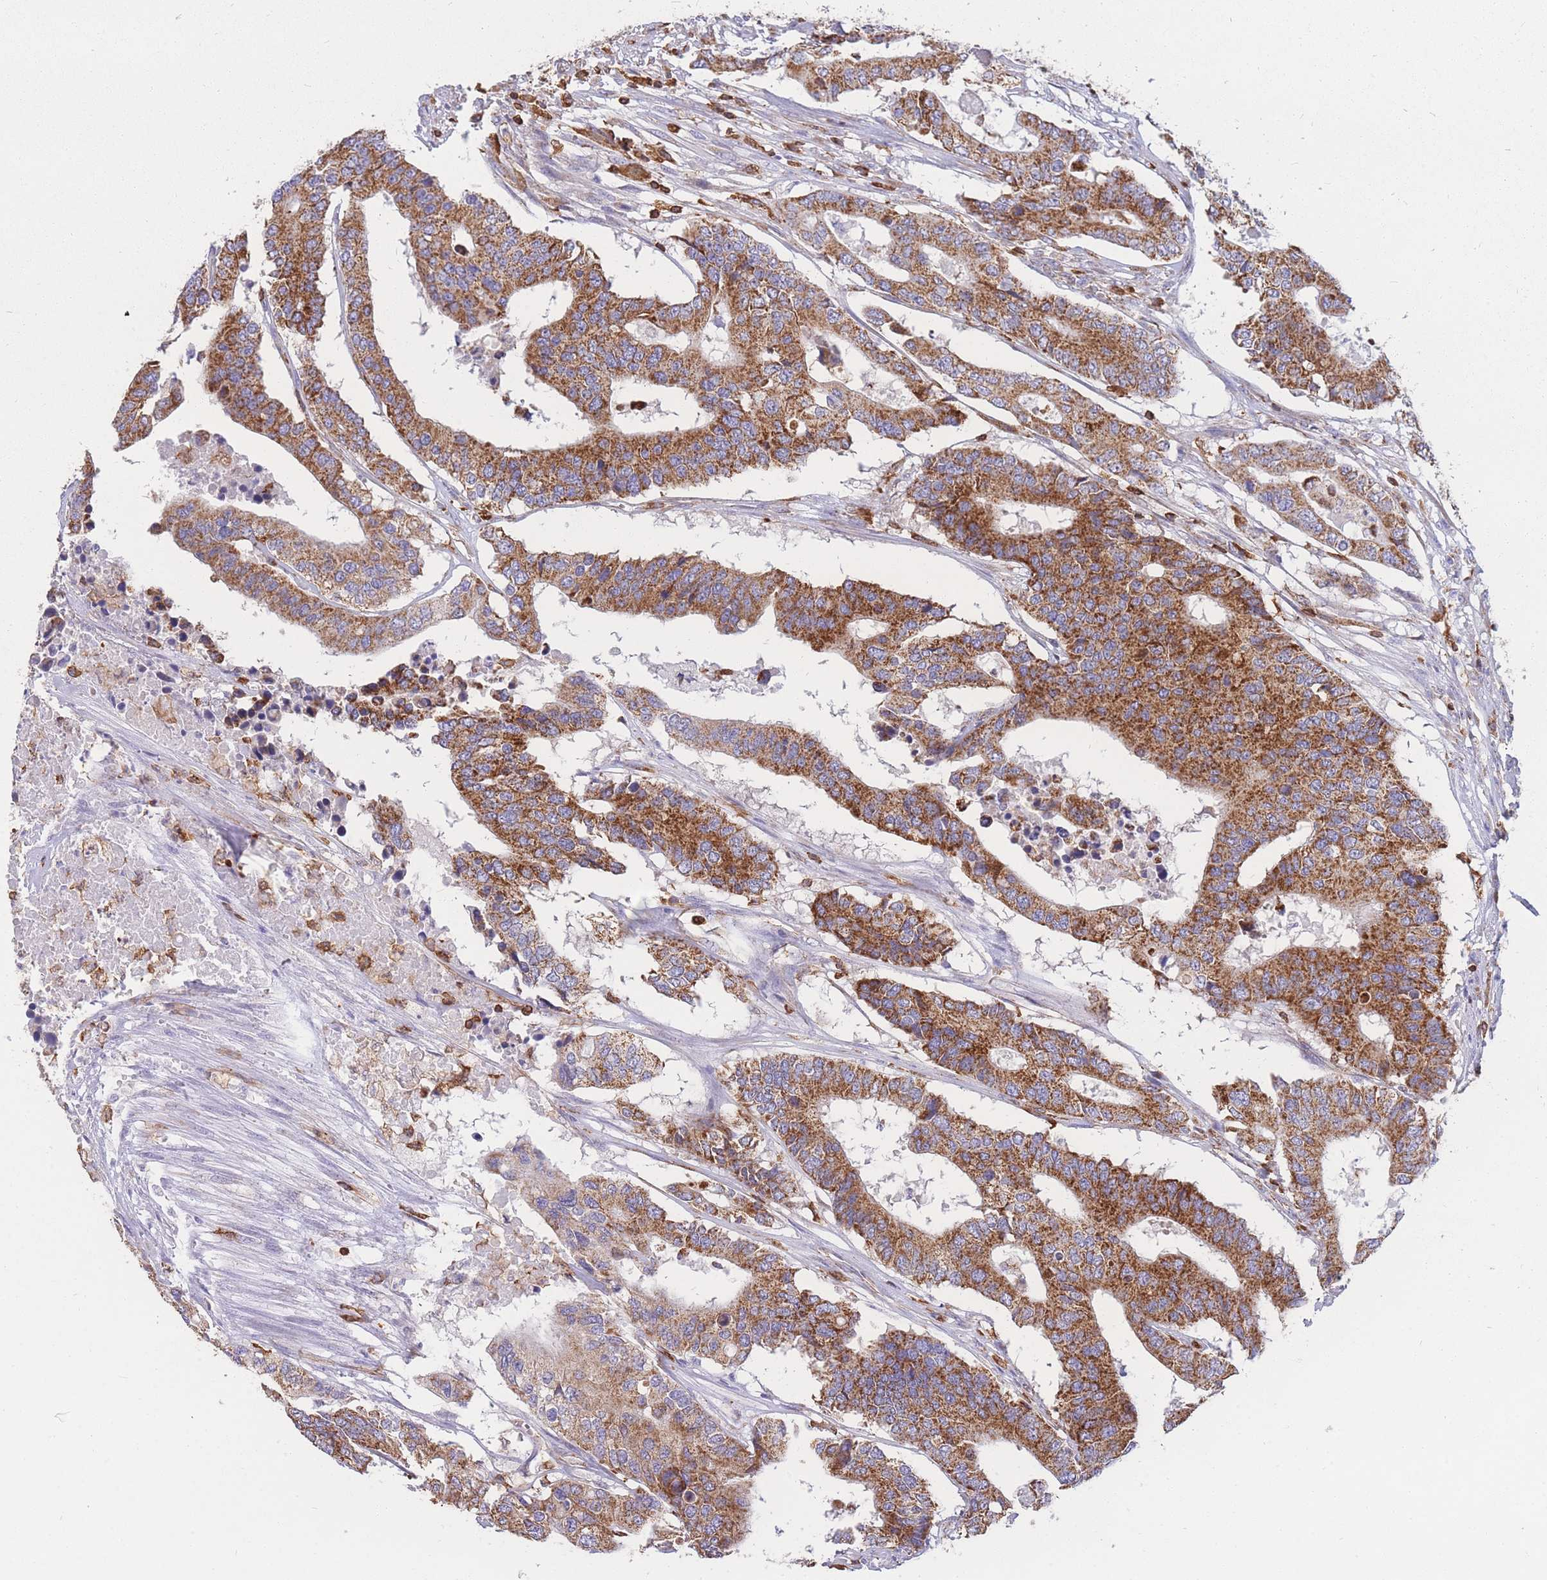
{"staining": {"intensity": "moderate", "quantity": ">75%", "location": "cytoplasmic/membranous"}, "tissue": "colorectal cancer", "cell_type": "Tumor cells", "image_type": "cancer", "snomed": [{"axis": "morphology", "description": "Adenocarcinoma, NOS"}, {"axis": "topography", "description": "Colon"}], "caption": "Human colorectal adenocarcinoma stained with a protein marker shows moderate staining in tumor cells.", "gene": "MRPL54", "patient": {"sex": "male", "age": 77}}